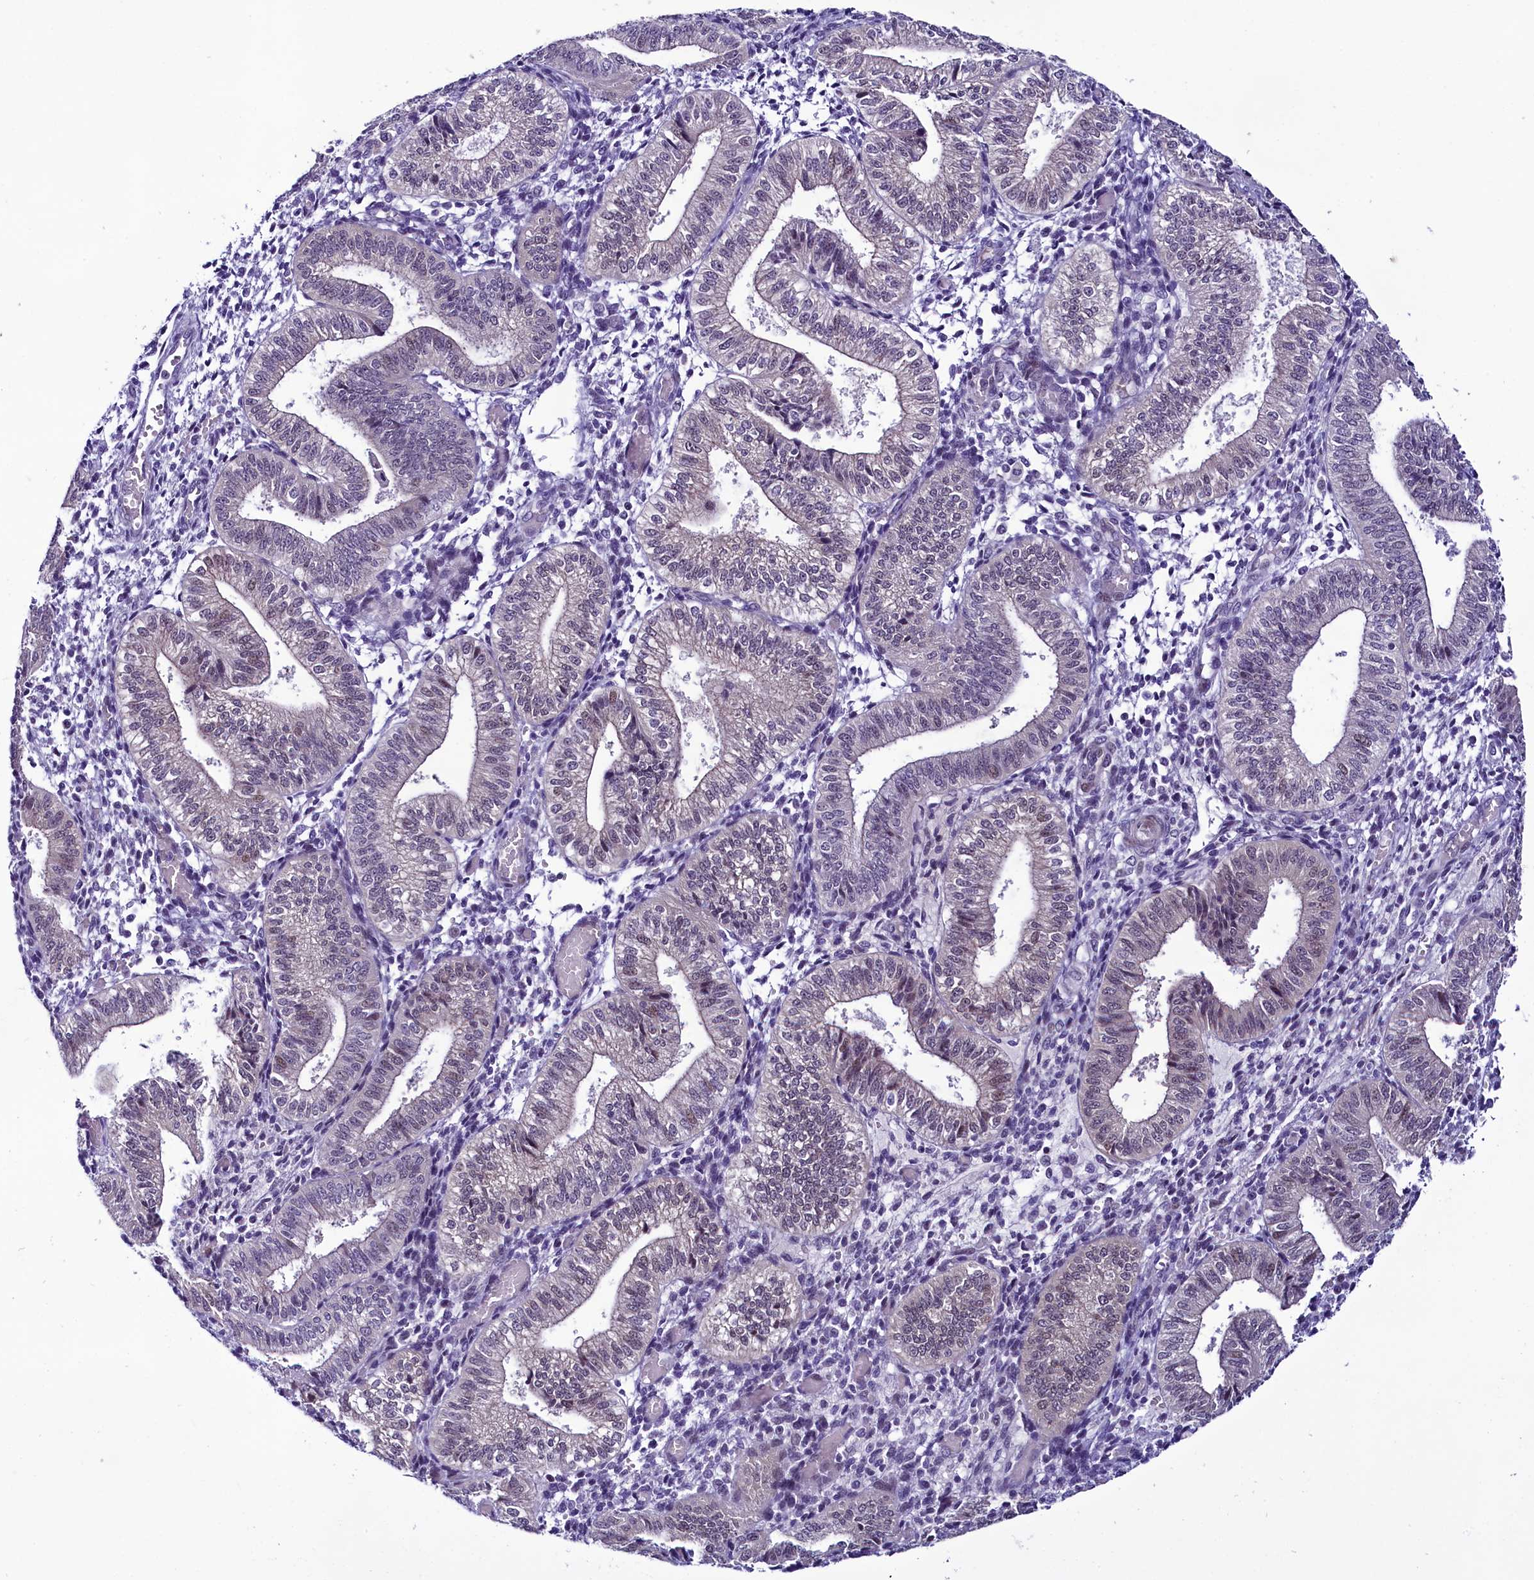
{"staining": {"intensity": "weak", "quantity": "<25%", "location": "nuclear"}, "tissue": "endometrium", "cell_type": "Cells in endometrial stroma", "image_type": "normal", "snomed": [{"axis": "morphology", "description": "Normal tissue, NOS"}, {"axis": "topography", "description": "Endometrium"}], "caption": "Immunohistochemistry photomicrograph of unremarkable human endometrium stained for a protein (brown), which reveals no positivity in cells in endometrial stroma. (DAB IHC, high magnification).", "gene": "CCDC106", "patient": {"sex": "female", "age": 34}}